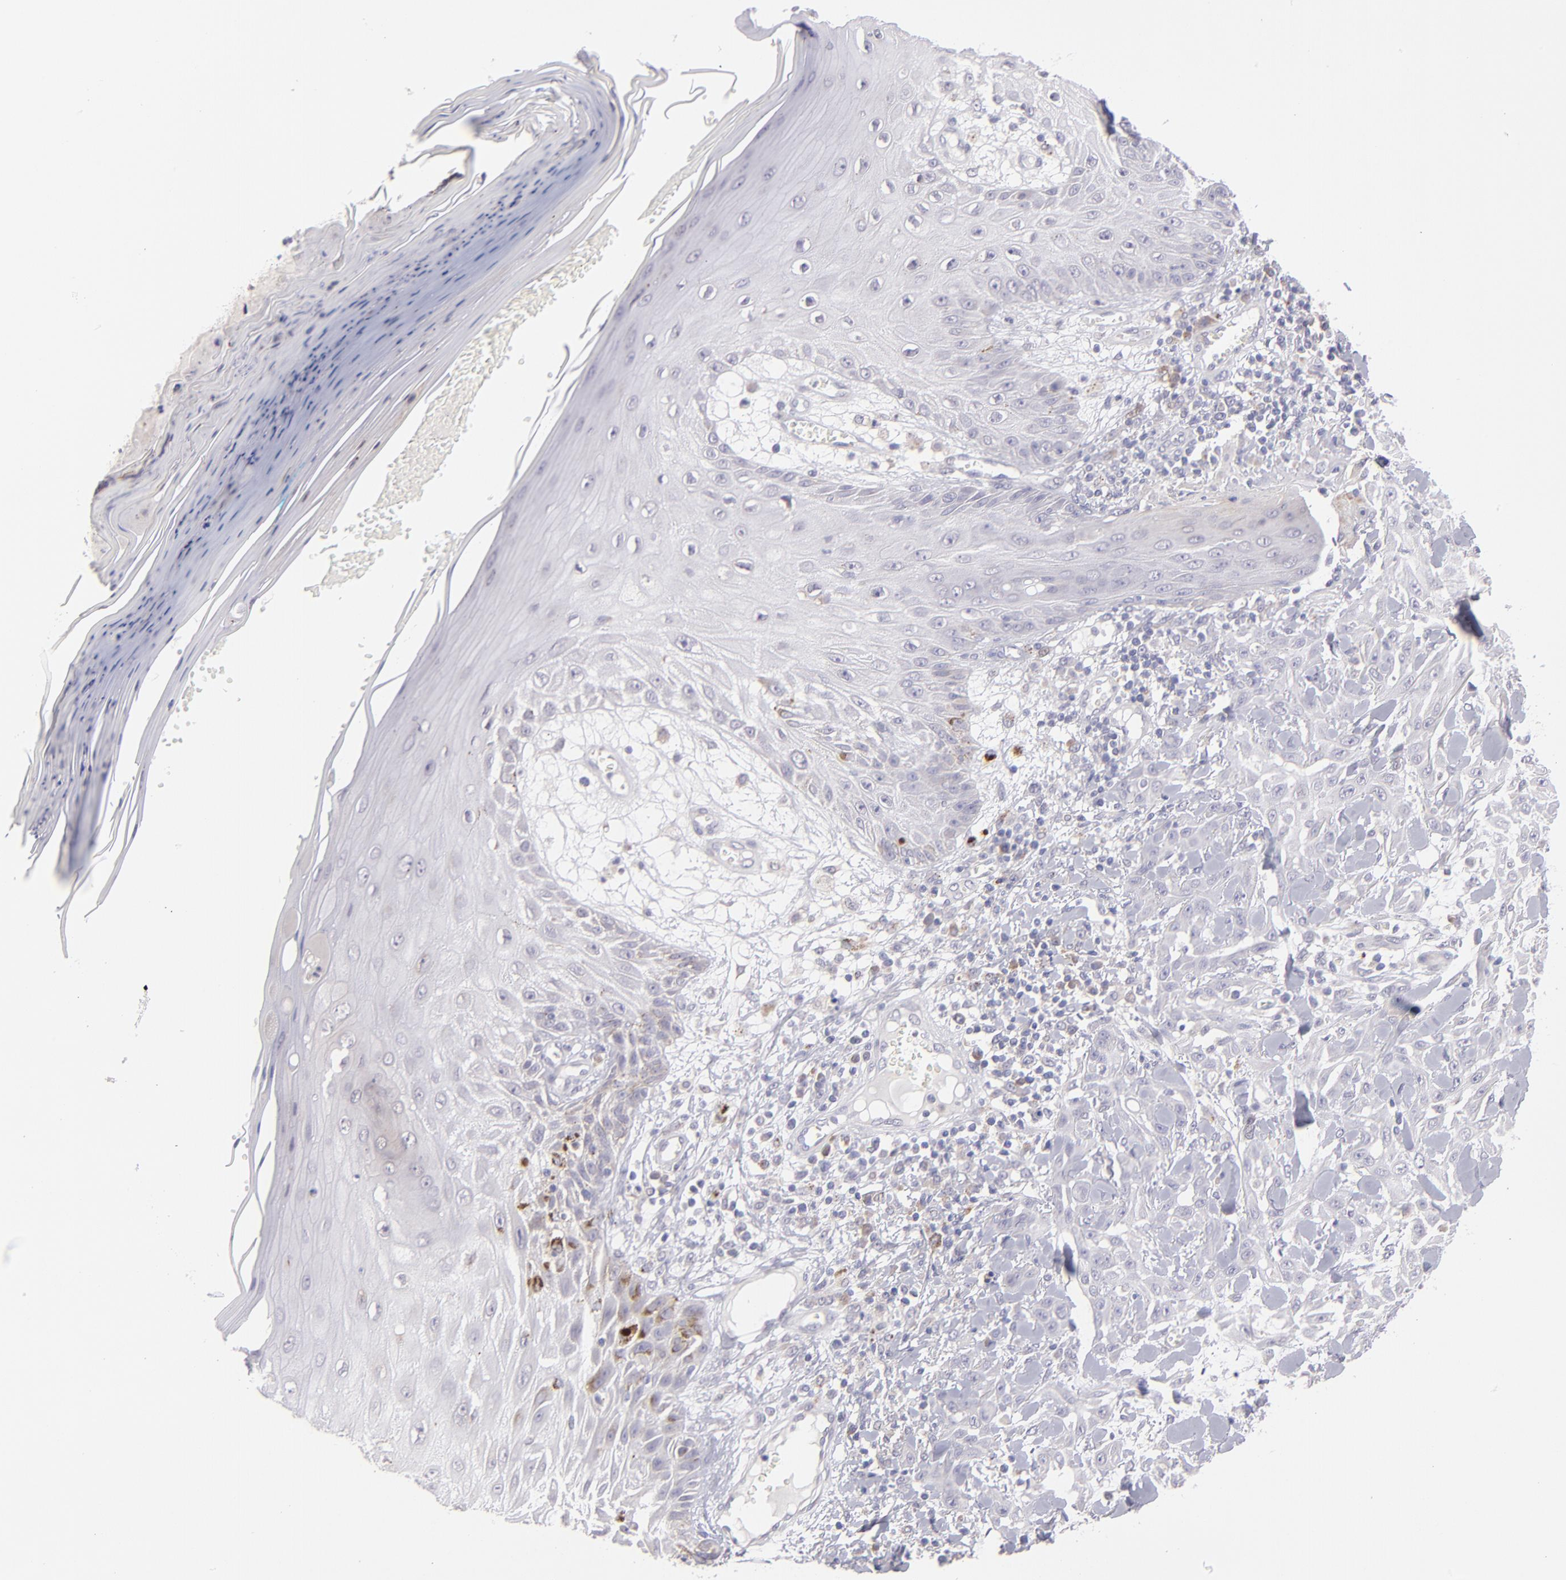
{"staining": {"intensity": "negative", "quantity": "none", "location": "none"}, "tissue": "skin cancer", "cell_type": "Tumor cells", "image_type": "cancer", "snomed": [{"axis": "morphology", "description": "Squamous cell carcinoma, NOS"}, {"axis": "topography", "description": "Skin"}], "caption": "Image shows no protein expression in tumor cells of skin cancer (squamous cell carcinoma) tissue.", "gene": "TRAF3", "patient": {"sex": "male", "age": 24}}